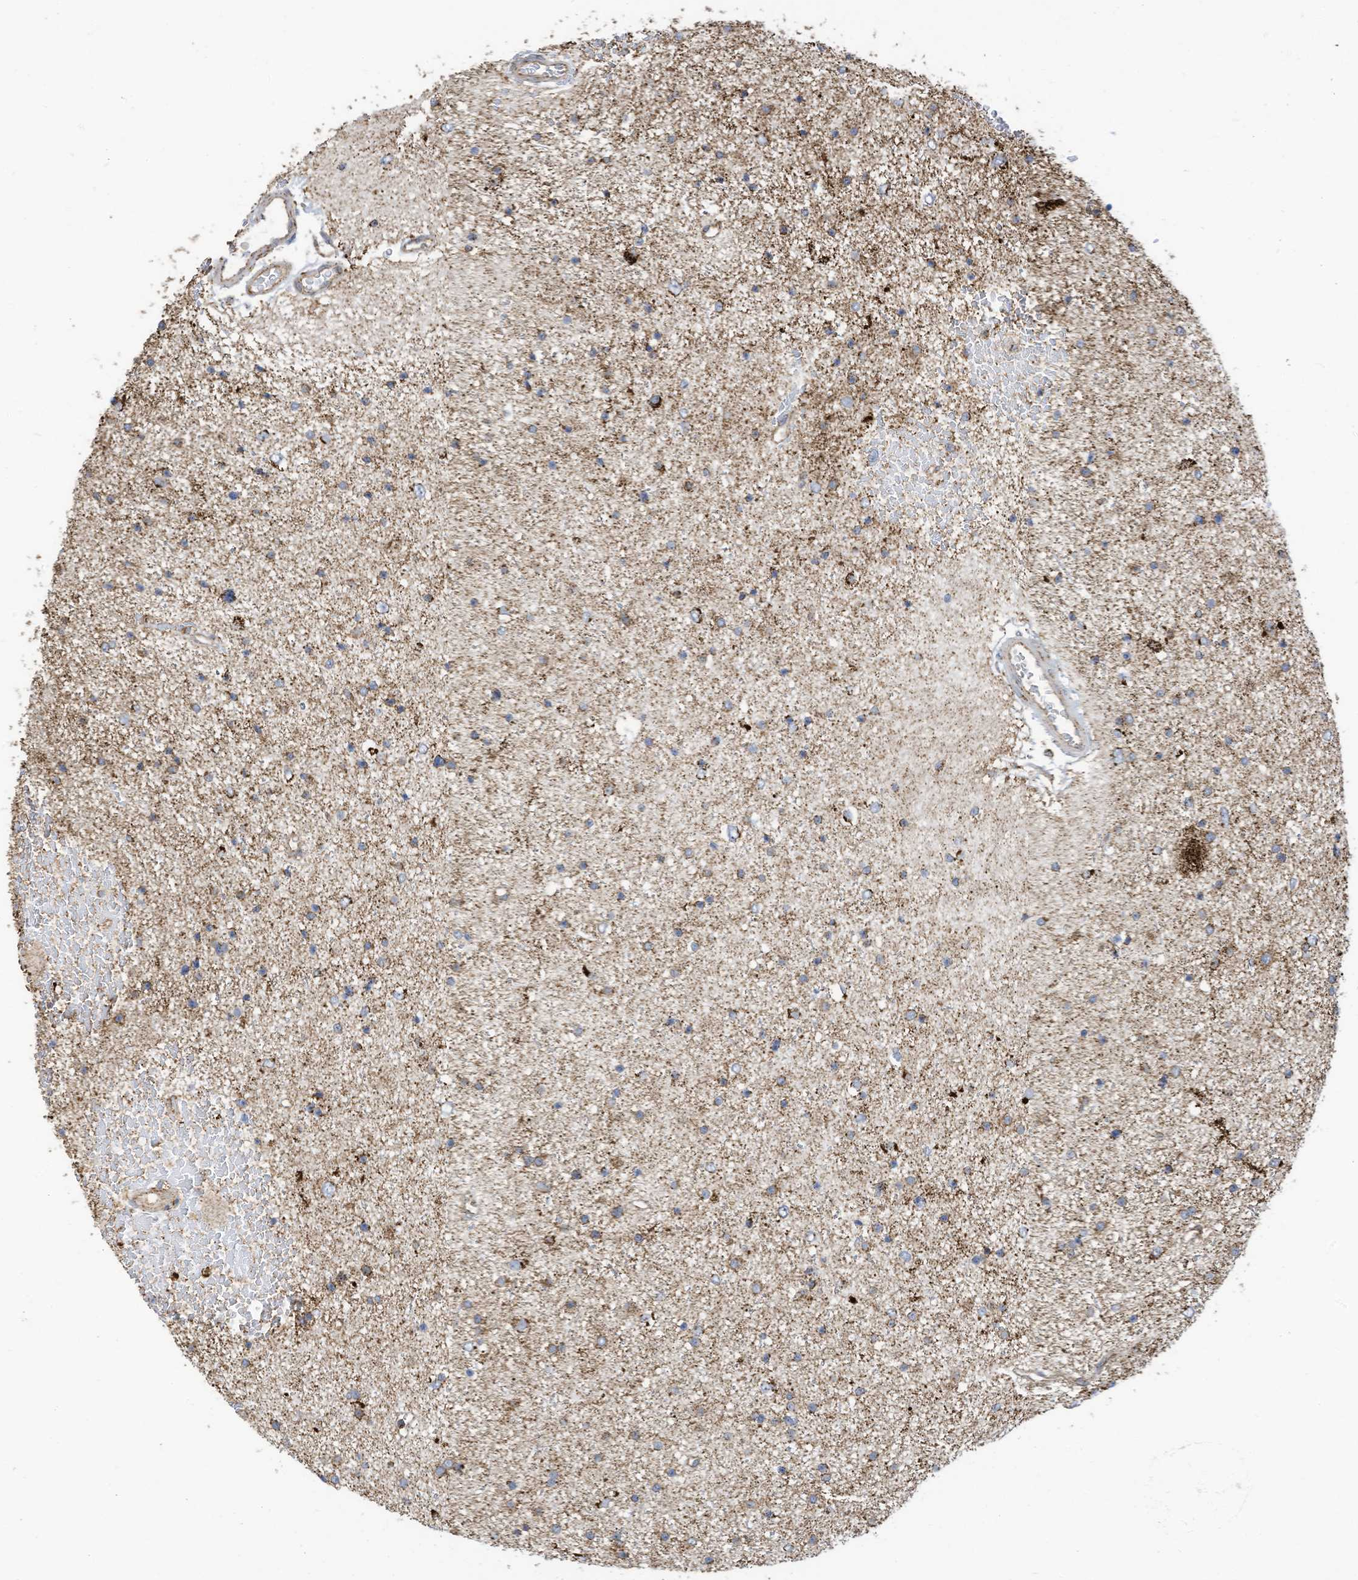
{"staining": {"intensity": "moderate", "quantity": "25%-75%", "location": "cytoplasmic/membranous"}, "tissue": "glioma", "cell_type": "Tumor cells", "image_type": "cancer", "snomed": [{"axis": "morphology", "description": "Glioma, malignant, Low grade"}, {"axis": "topography", "description": "Brain"}], "caption": "An image of glioma stained for a protein displays moderate cytoplasmic/membranous brown staining in tumor cells.", "gene": "COX10", "patient": {"sex": "female", "age": 37}}